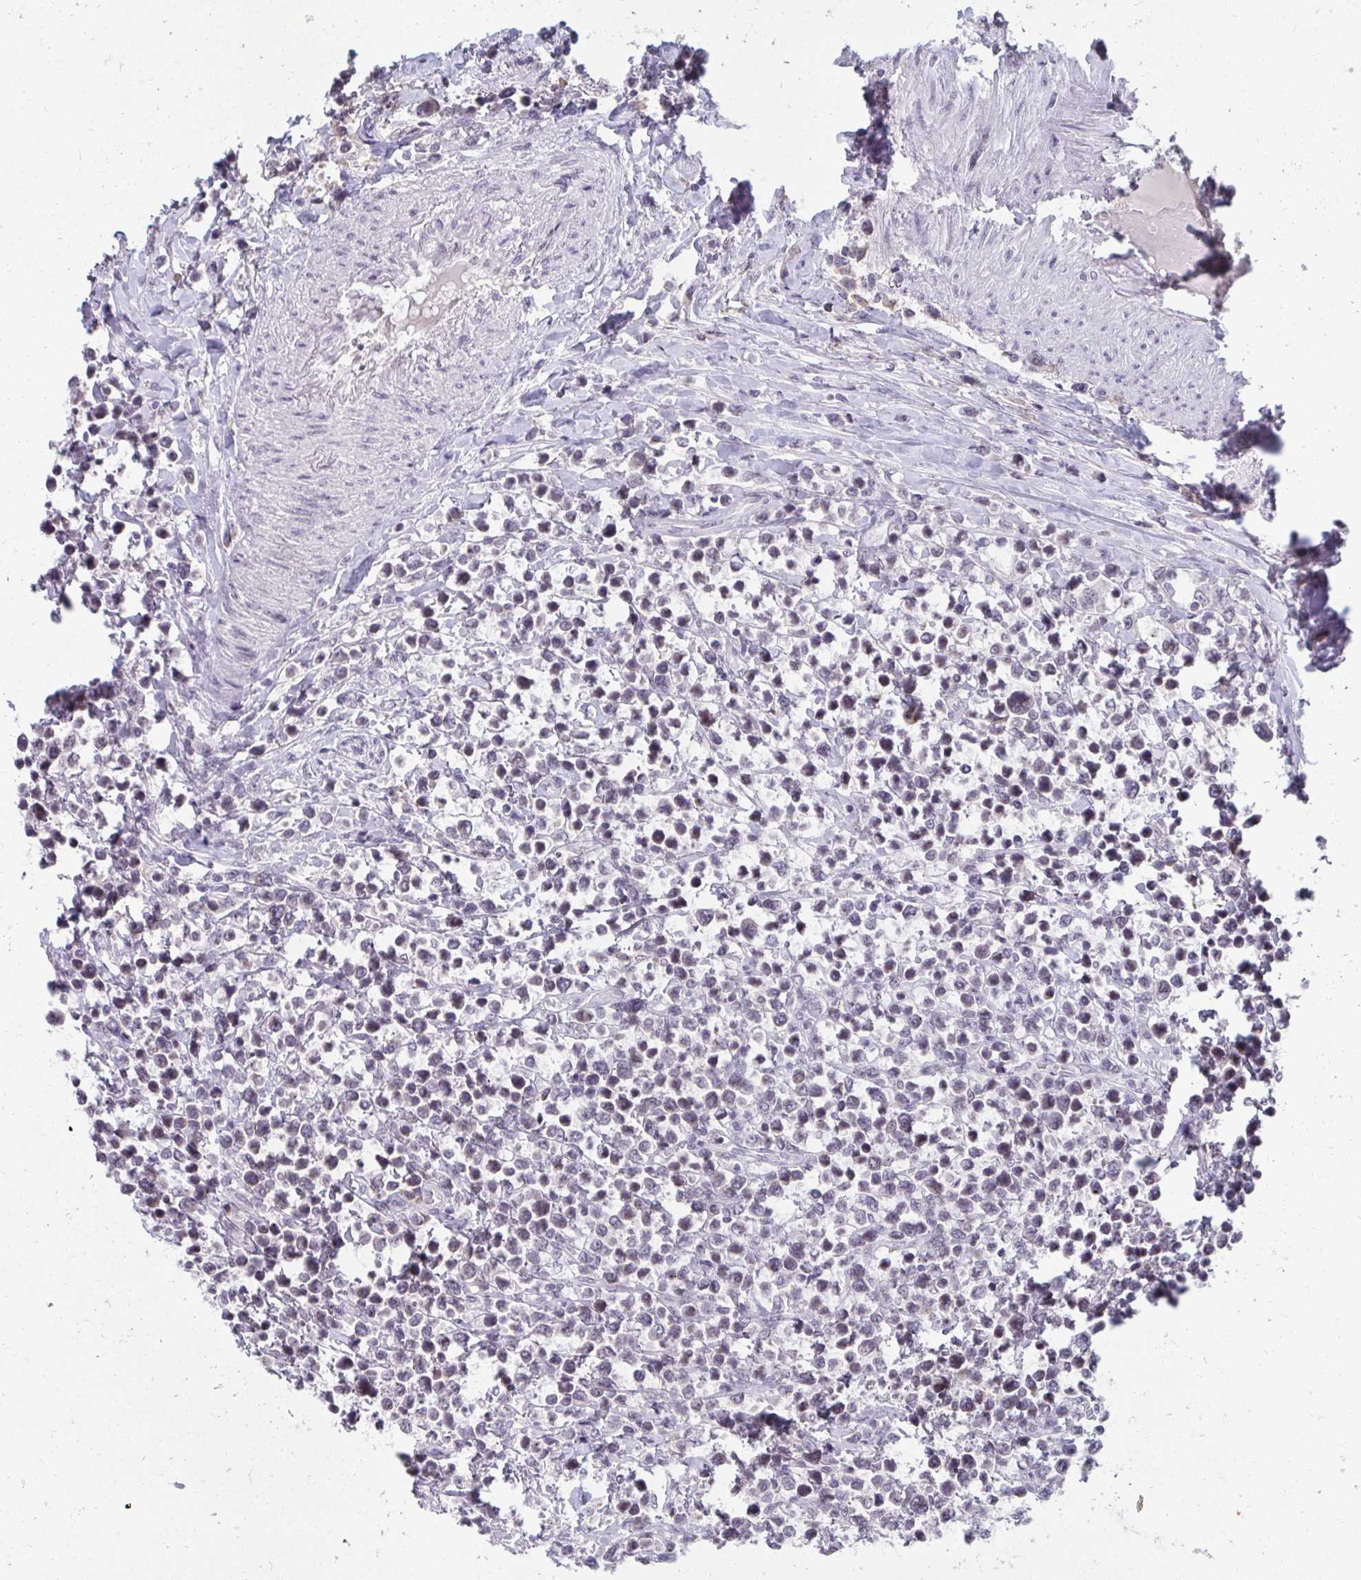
{"staining": {"intensity": "negative", "quantity": "none", "location": "none"}, "tissue": "lymphoma", "cell_type": "Tumor cells", "image_type": "cancer", "snomed": [{"axis": "morphology", "description": "Malignant lymphoma, non-Hodgkin's type, High grade"}, {"axis": "topography", "description": "Soft tissue"}], "caption": "There is no significant expression in tumor cells of lymphoma. Nuclei are stained in blue.", "gene": "NUP133", "patient": {"sex": "female", "age": 56}}